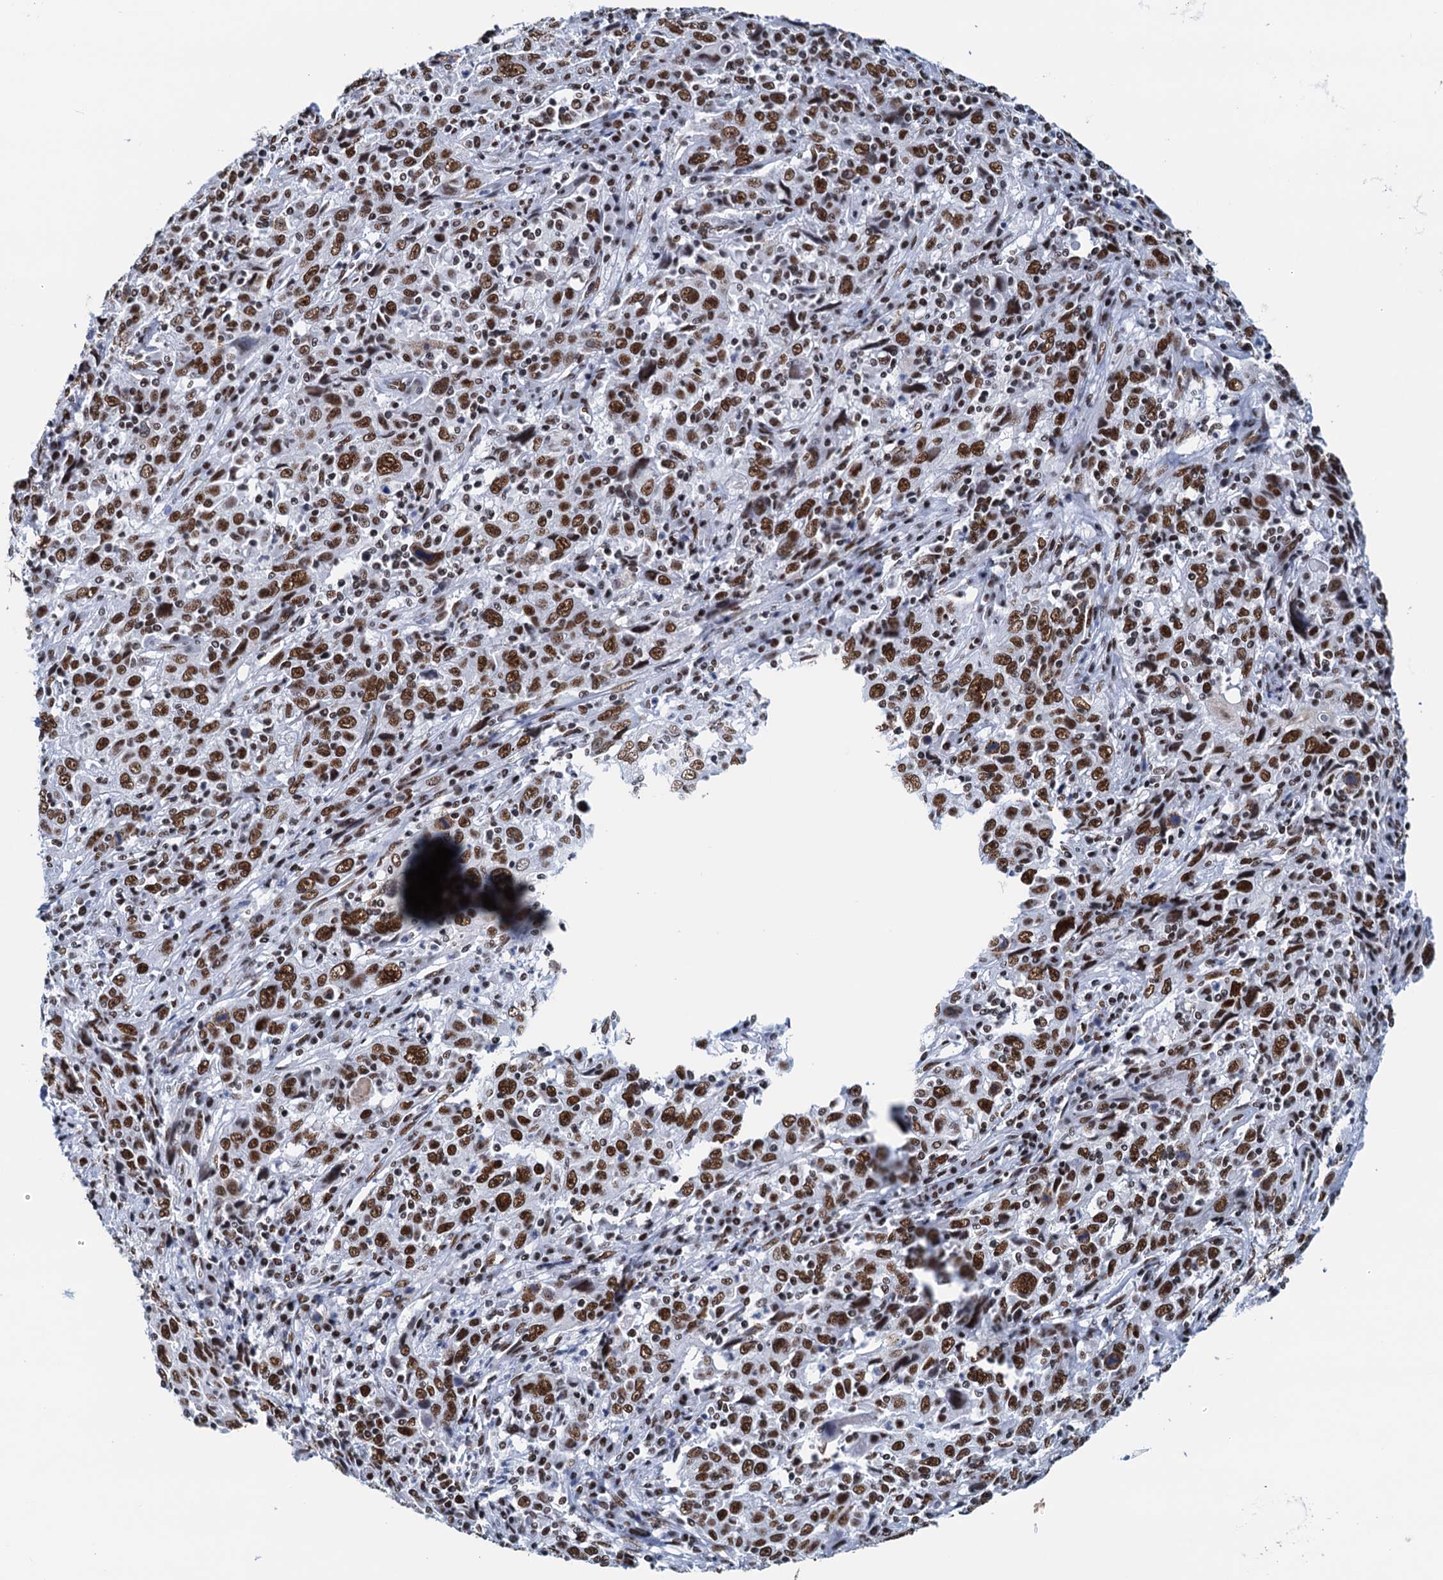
{"staining": {"intensity": "strong", "quantity": ">75%", "location": "nuclear"}, "tissue": "cervical cancer", "cell_type": "Tumor cells", "image_type": "cancer", "snomed": [{"axis": "morphology", "description": "Squamous cell carcinoma, NOS"}, {"axis": "topography", "description": "Cervix"}], "caption": "Strong nuclear expression for a protein is seen in about >75% of tumor cells of cervical cancer using IHC.", "gene": "SLTM", "patient": {"sex": "female", "age": 46}}